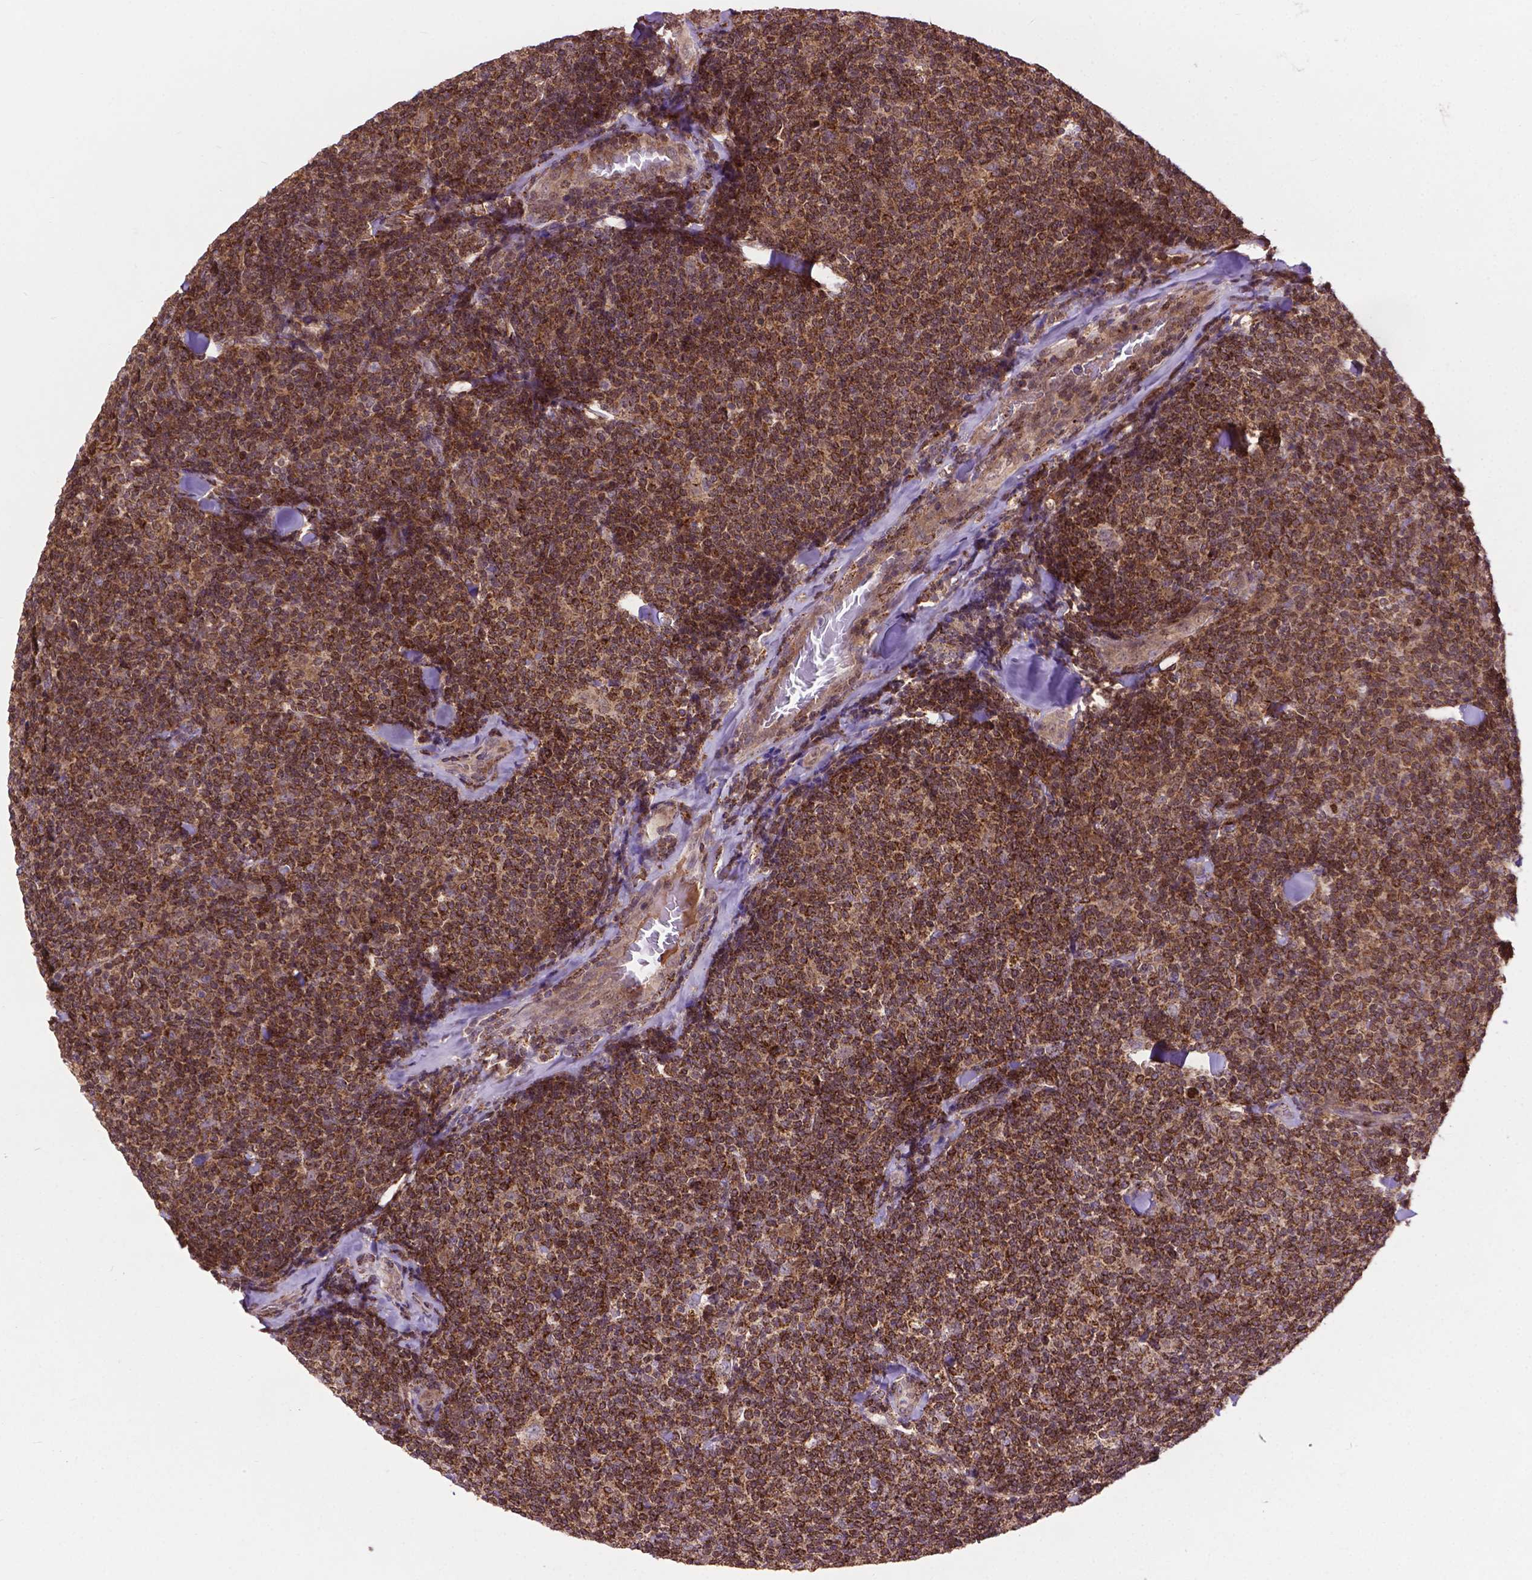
{"staining": {"intensity": "moderate", "quantity": ">75%", "location": "cytoplasmic/membranous"}, "tissue": "lymphoma", "cell_type": "Tumor cells", "image_type": "cancer", "snomed": [{"axis": "morphology", "description": "Malignant lymphoma, non-Hodgkin's type, Low grade"}, {"axis": "topography", "description": "Lymph node"}], "caption": "A high-resolution image shows immunohistochemistry staining of lymphoma, which reveals moderate cytoplasmic/membranous staining in about >75% of tumor cells. The protein of interest is stained brown, and the nuclei are stained in blue (DAB IHC with brightfield microscopy, high magnification).", "gene": "CHMP4A", "patient": {"sex": "female", "age": 56}}